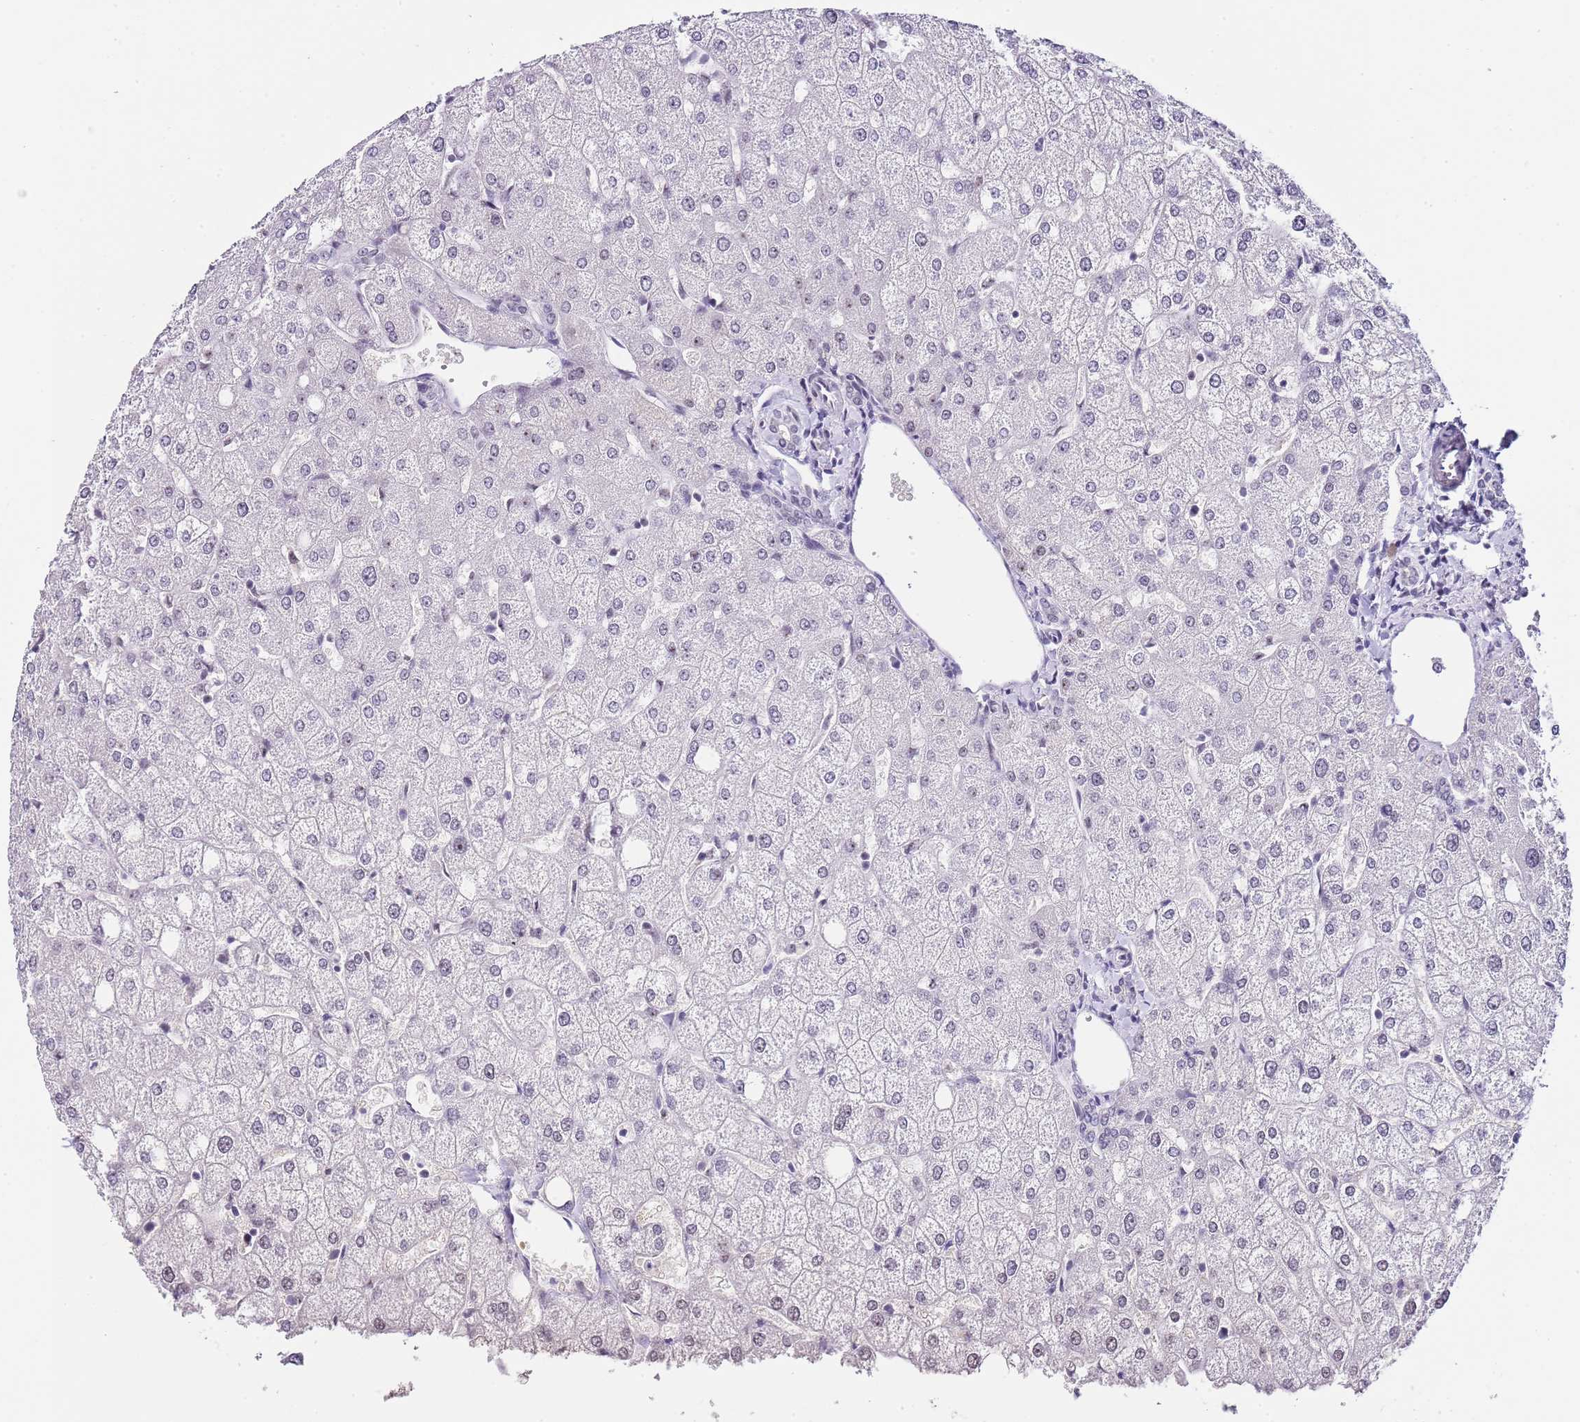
{"staining": {"intensity": "negative", "quantity": "none", "location": "none"}, "tissue": "liver", "cell_type": "Cholangiocytes", "image_type": "normal", "snomed": [{"axis": "morphology", "description": "Normal tissue, NOS"}, {"axis": "topography", "description": "Liver"}], "caption": "The image shows no significant expression in cholangiocytes of liver. (Brightfield microscopy of DAB (3,3'-diaminobenzidine) IHC at high magnification).", "gene": "NOP56", "patient": {"sex": "female", "age": 54}}